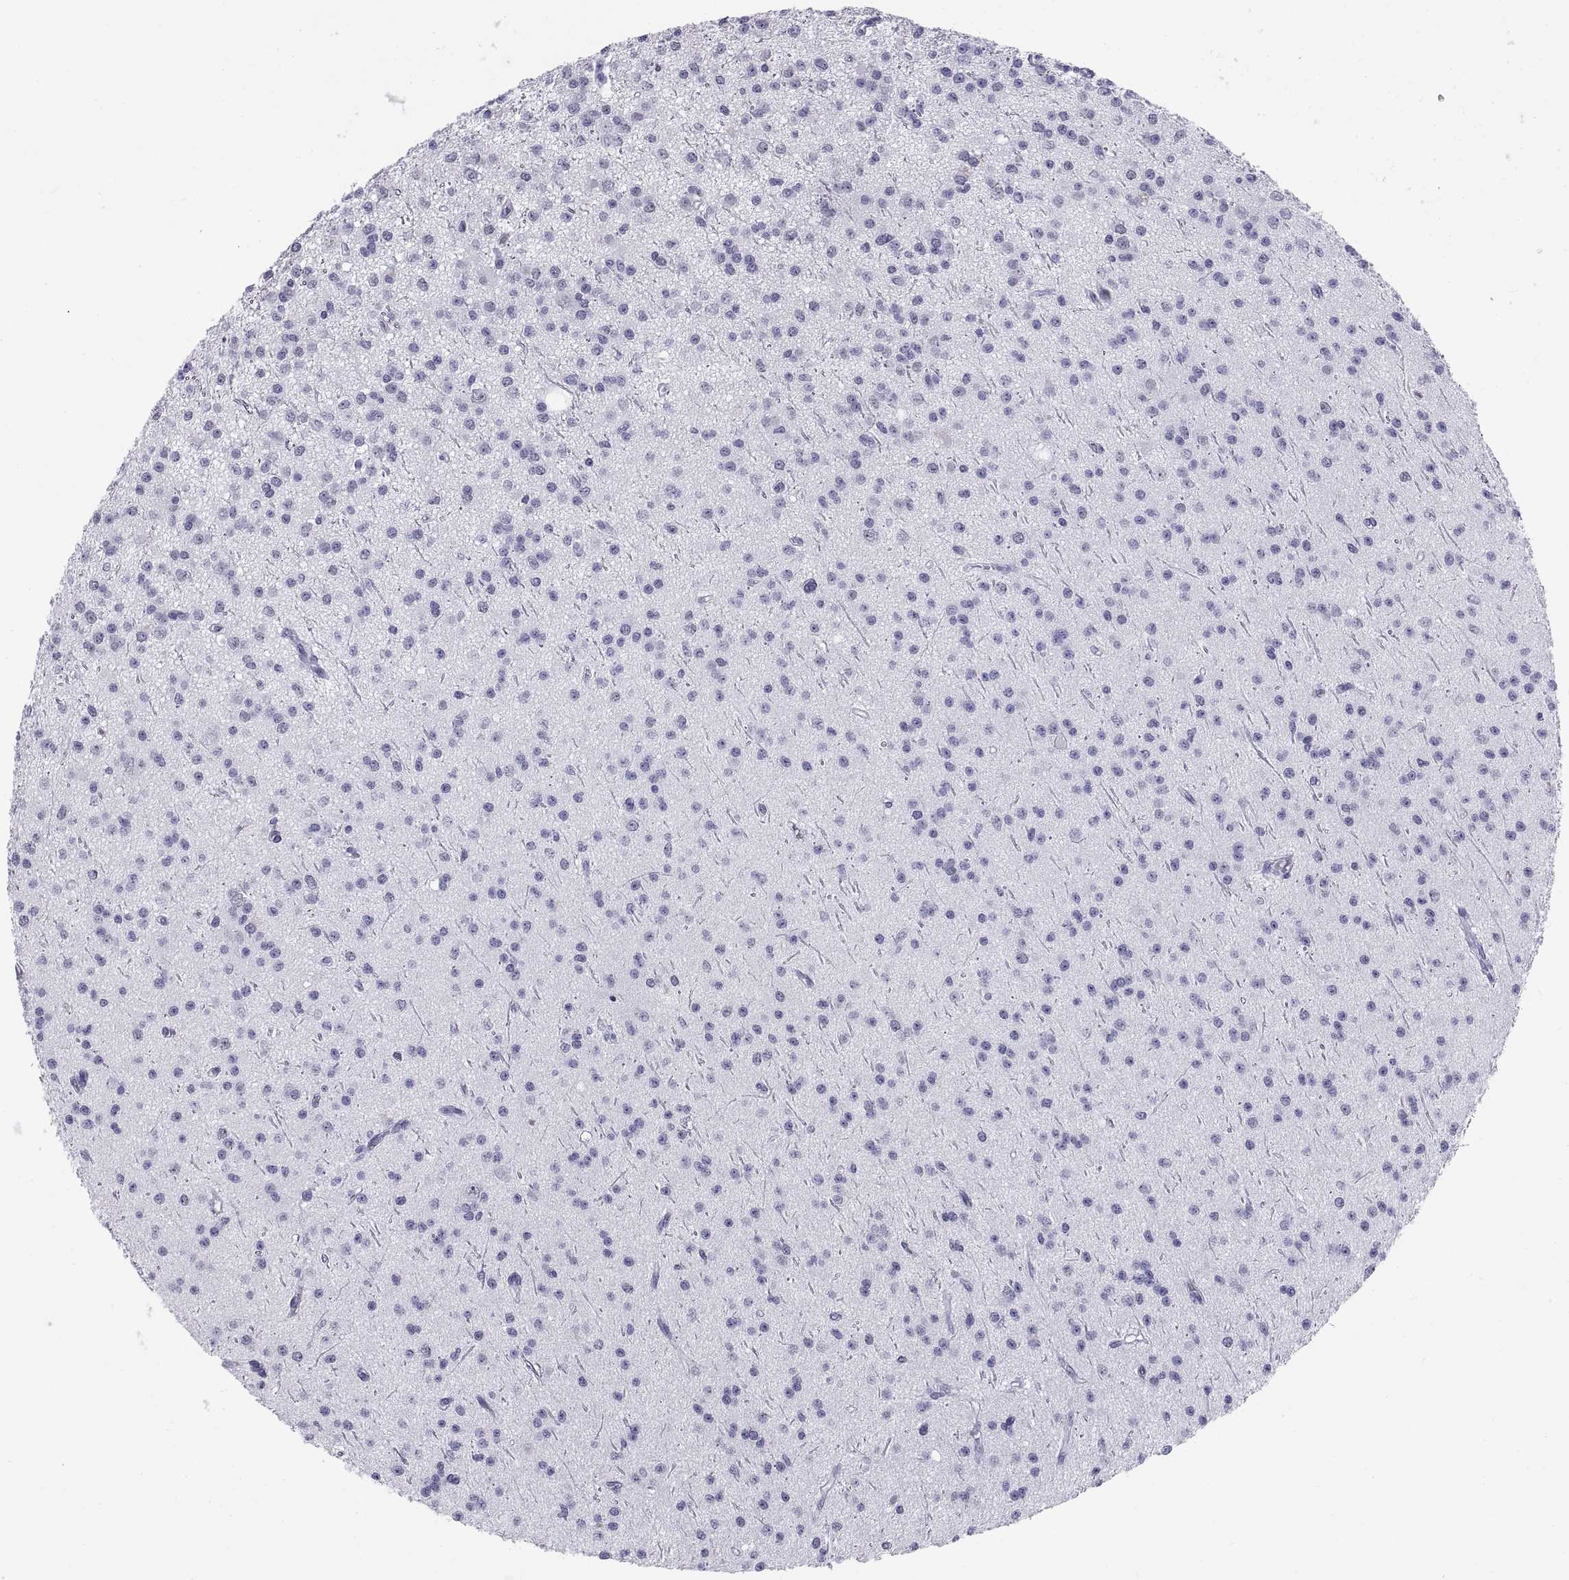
{"staining": {"intensity": "negative", "quantity": "none", "location": "none"}, "tissue": "glioma", "cell_type": "Tumor cells", "image_type": "cancer", "snomed": [{"axis": "morphology", "description": "Glioma, malignant, Low grade"}, {"axis": "topography", "description": "Brain"}], "caption": "Glioma stained for a protein using immunohistochemistry (IHC) demonstrates no staining tumor cells.", "gene": "NEUROD6", "patient": {"sex": "male", "age": 27}}